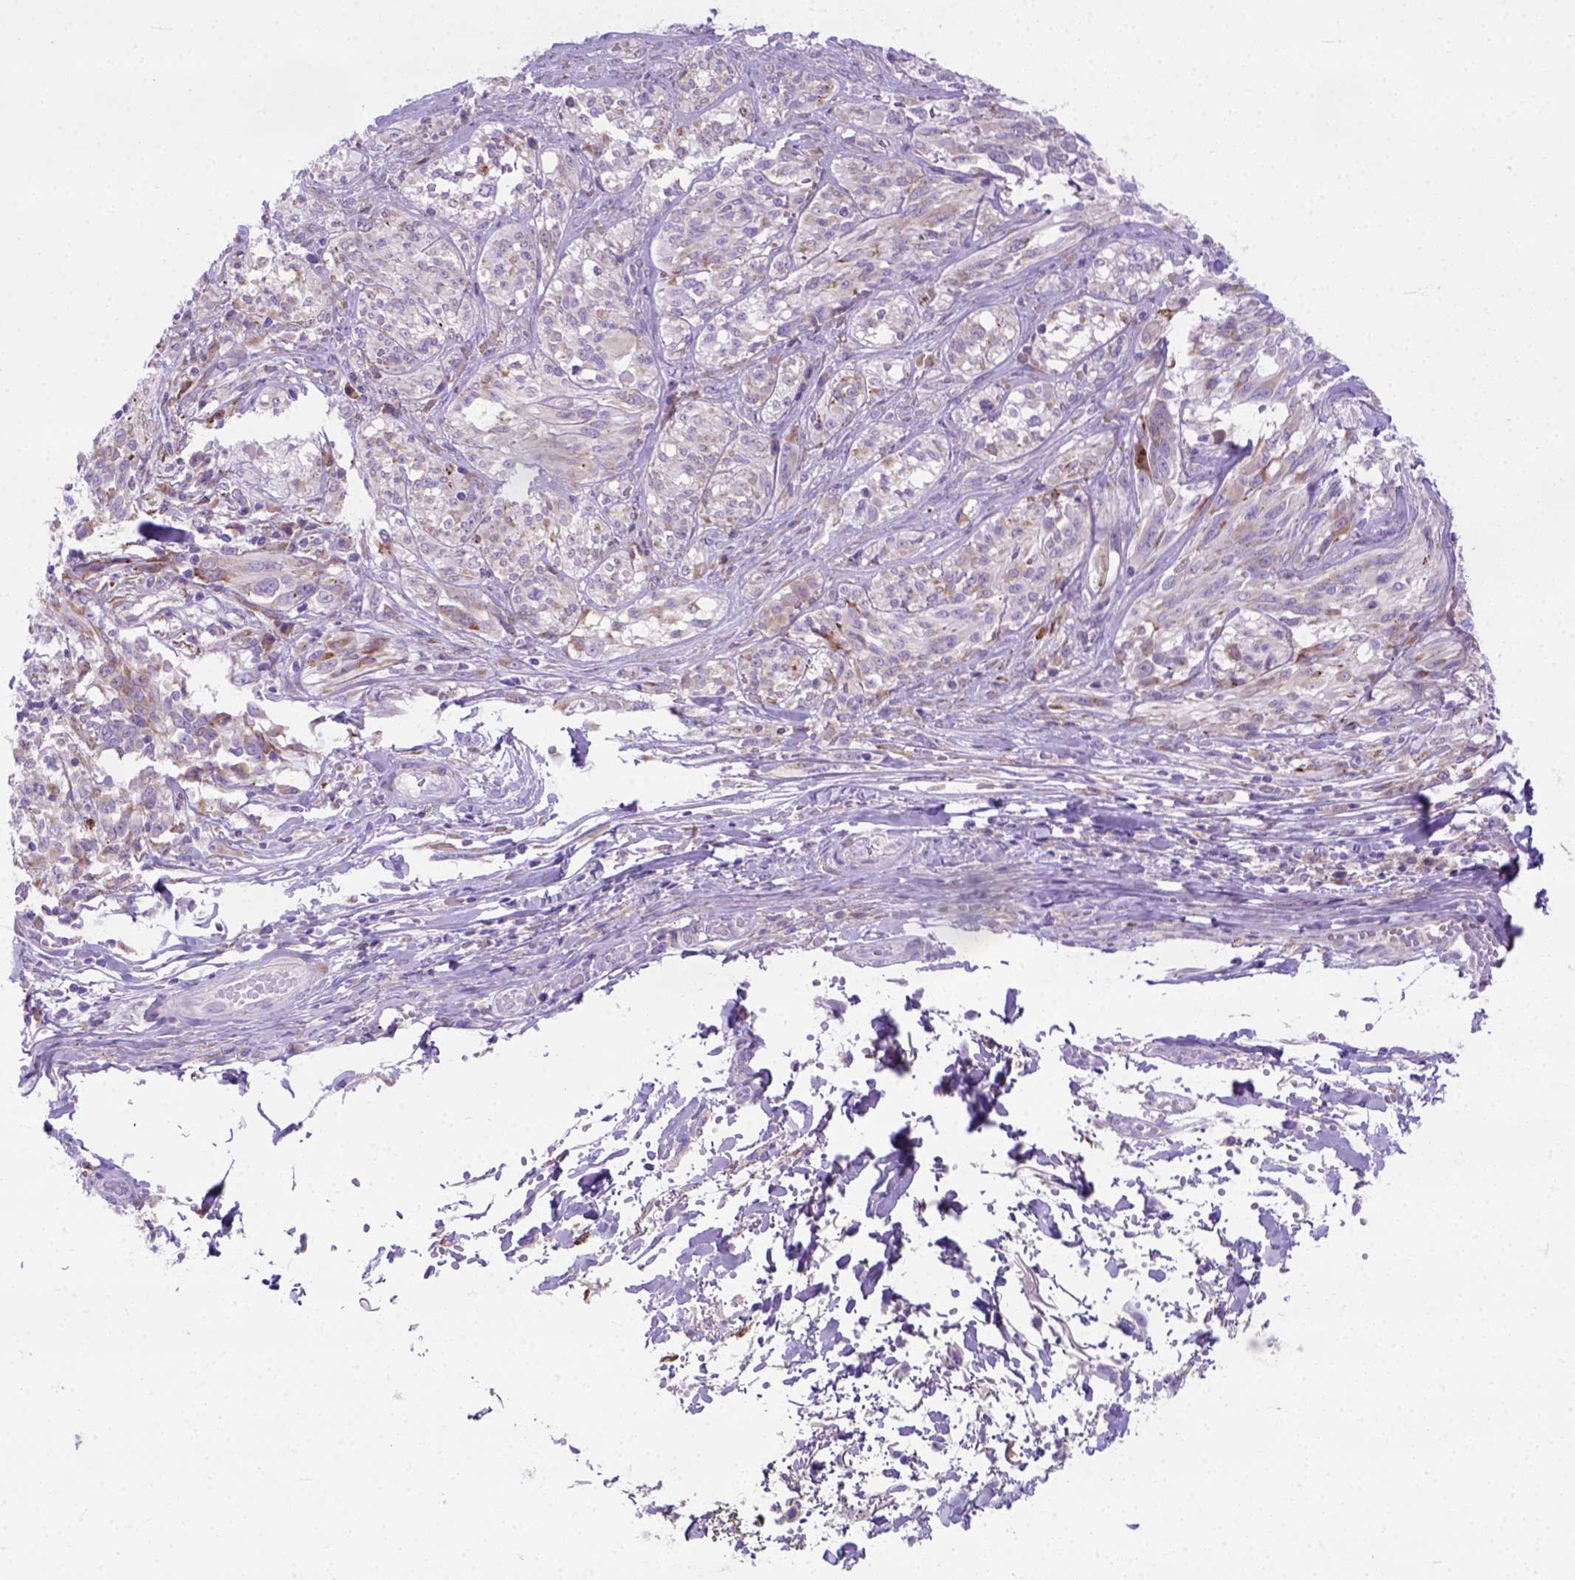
{"staining": {"intensity": "weak", "quantity": "25%-75%", "location": "cytoplasmic/membranous"}, "tissue": "melanoma", "cell_type": "Tumor cells", "image_type": "cancer", "snomed": [{"axis": "morphology", "description": "Malignant melanoma, NOS"}, {"axis": "topography", "description": "Skin"}], "caption": "Approximately 25%-75% of tumor cells in malignant melanoma demonstrate weak cytoplasmic/membranous protein staining as visualized by brown immunohistochemical staining.", "gene": "PLK4", "patient": {"sex": "female", "age": 91}}